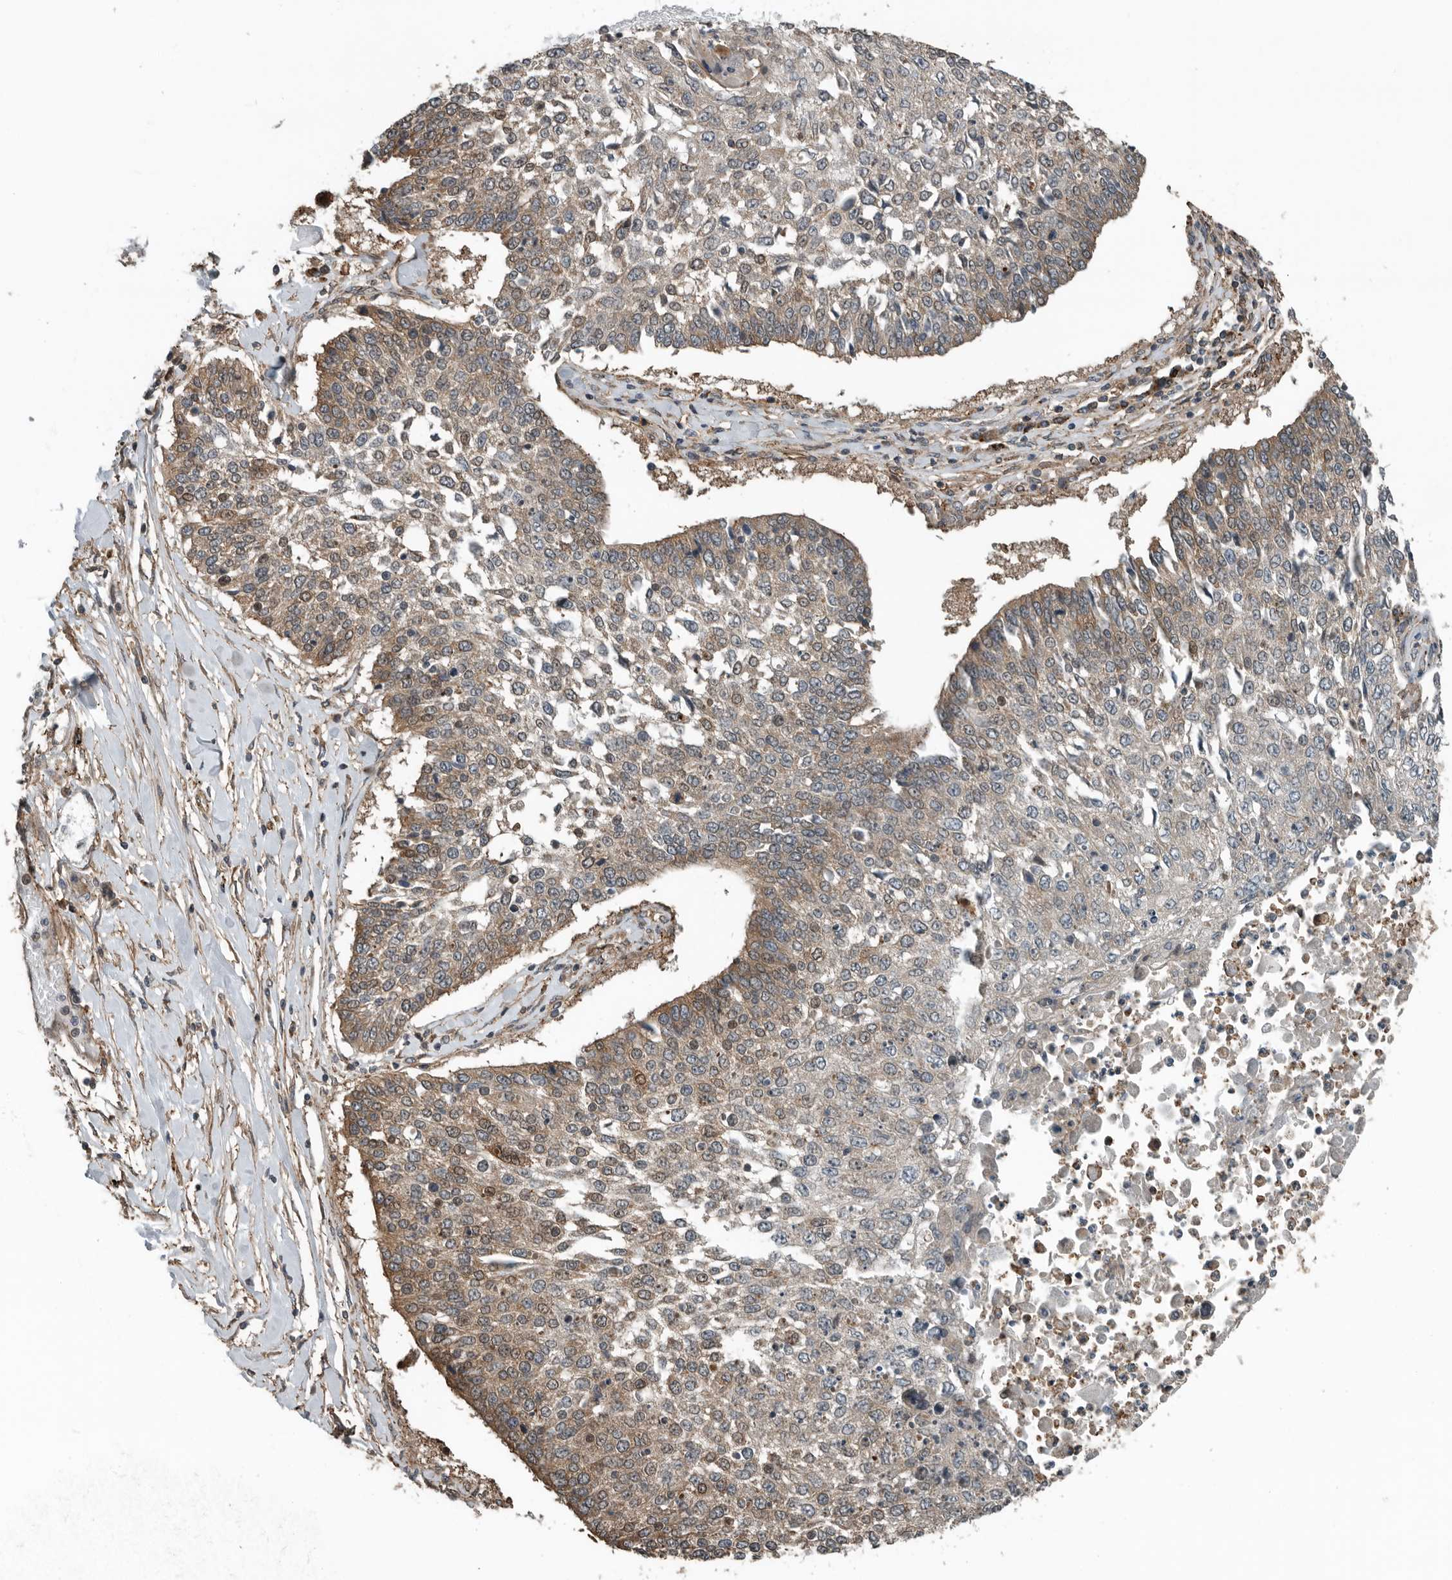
{"staining": {"intensity": "weak", "quantity": "25%-75%", "location": "cytoplasmic/membranous"}, "tissue": "lung cancer", "cell_type": "Tumor cells", "image_type": "cancer", "snomed": [{"axis": "morphology", "description": "Normal tissue, NOS"}, {"axis": "morphology", "description": "Squamous cell carcinoma, NOS"}, {"axis": "topography", "description": "Cartilage tissue"}, {"axis": "topography", "description": "Bronchus"}, {"axis": "topography", "description": "Lung"}, {"axis": "topography", "description": "Peripheral nerve tissue"}], "caption": "Lung cancer (squamous cell carcinoma) stained with IHC demonstrates weak cytoplasmic/membranous expression in about 25%-75% of tumor cells.", "gene": "AMFR", "patient": {"sex": "female", "age": 49}}